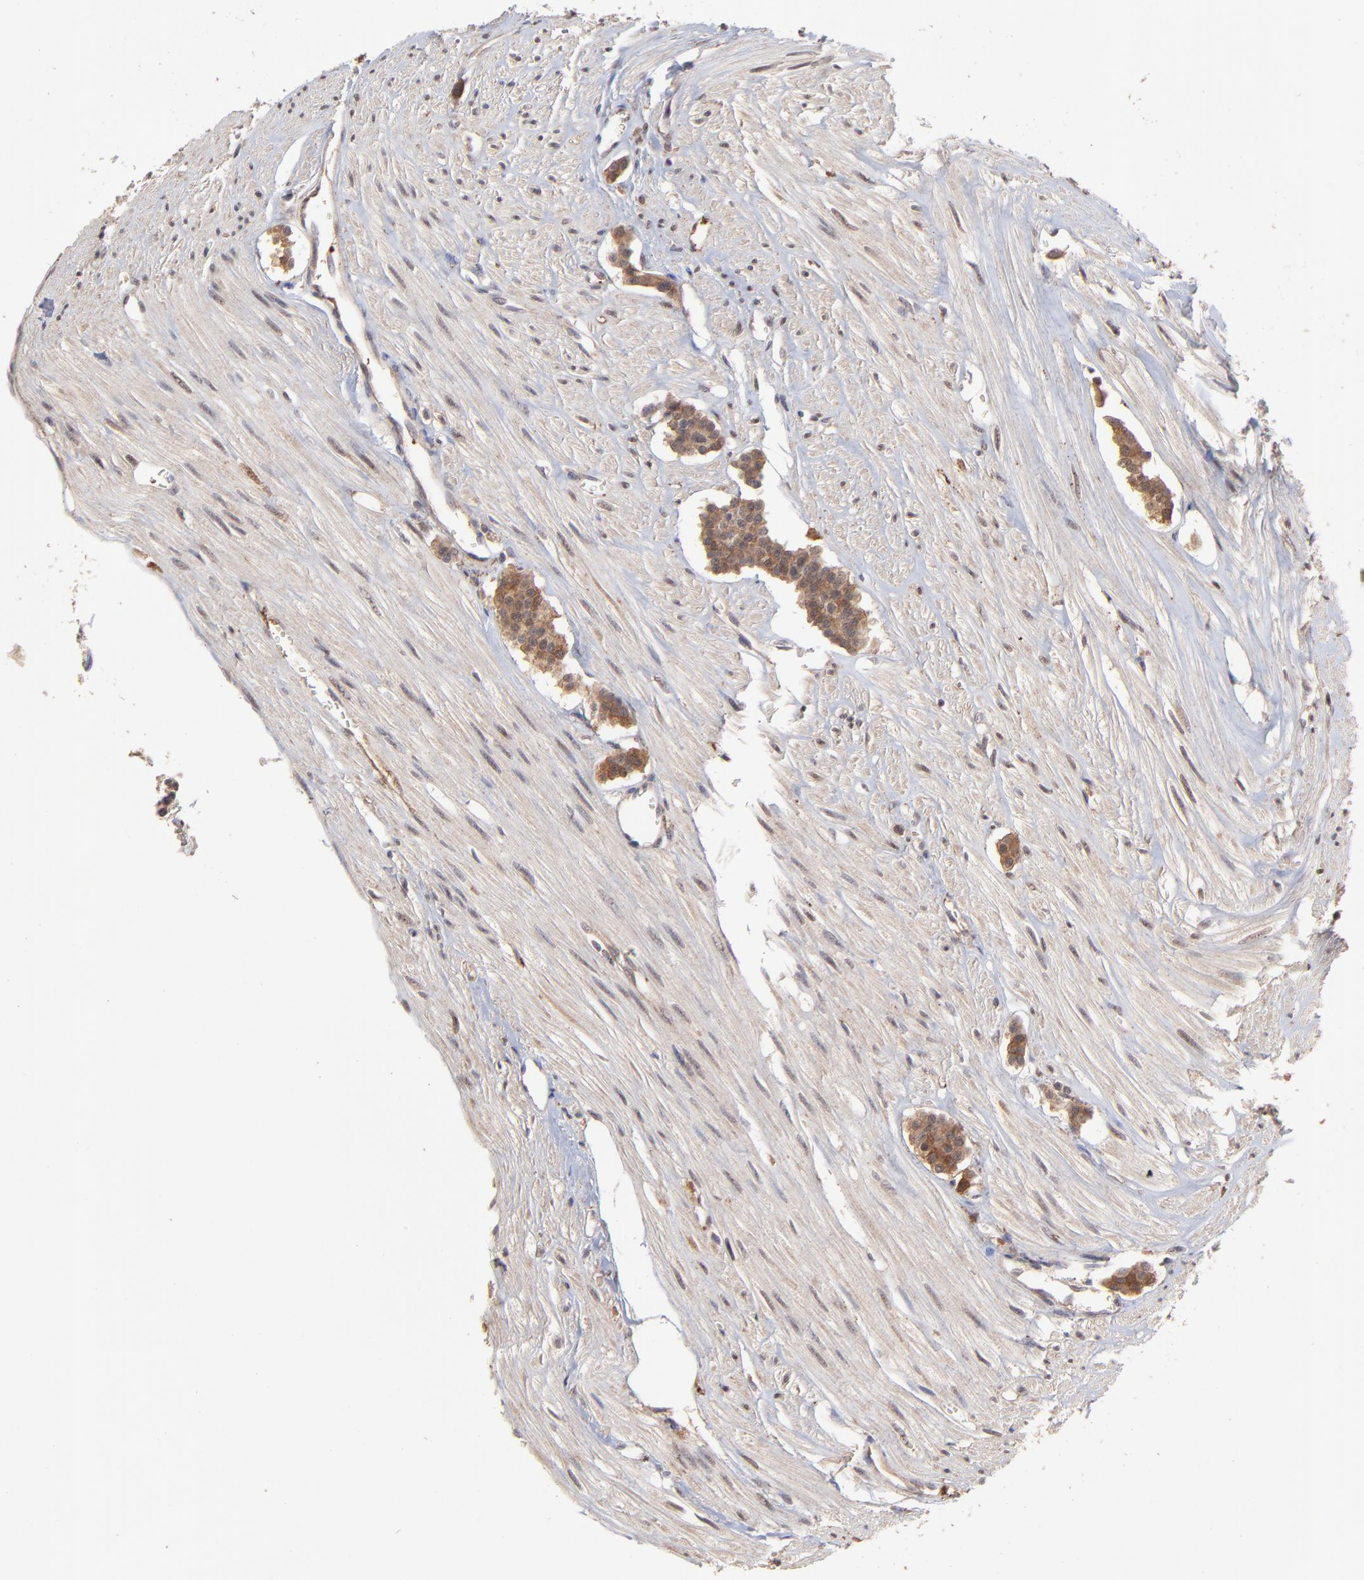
{"staining": {"intensity": "moderate", "quantity": ">75%", "location": "cytoplasmic/membranous"}, "tissue": "carcinoid", "cell_type": "Tumor cells", "image_type": "cancer", "snomed": [{"axis": "morphology", "description": "Carcinoid, malignant, NOS"}, {"axis": "topography", "description": "Small intestine"}], "caption": "Carcinoid stained with a protein marker exhibits moderate staining in tumor cells.", "gene": "PSMD14", "patient": {"sex": "male", "age": 60}}